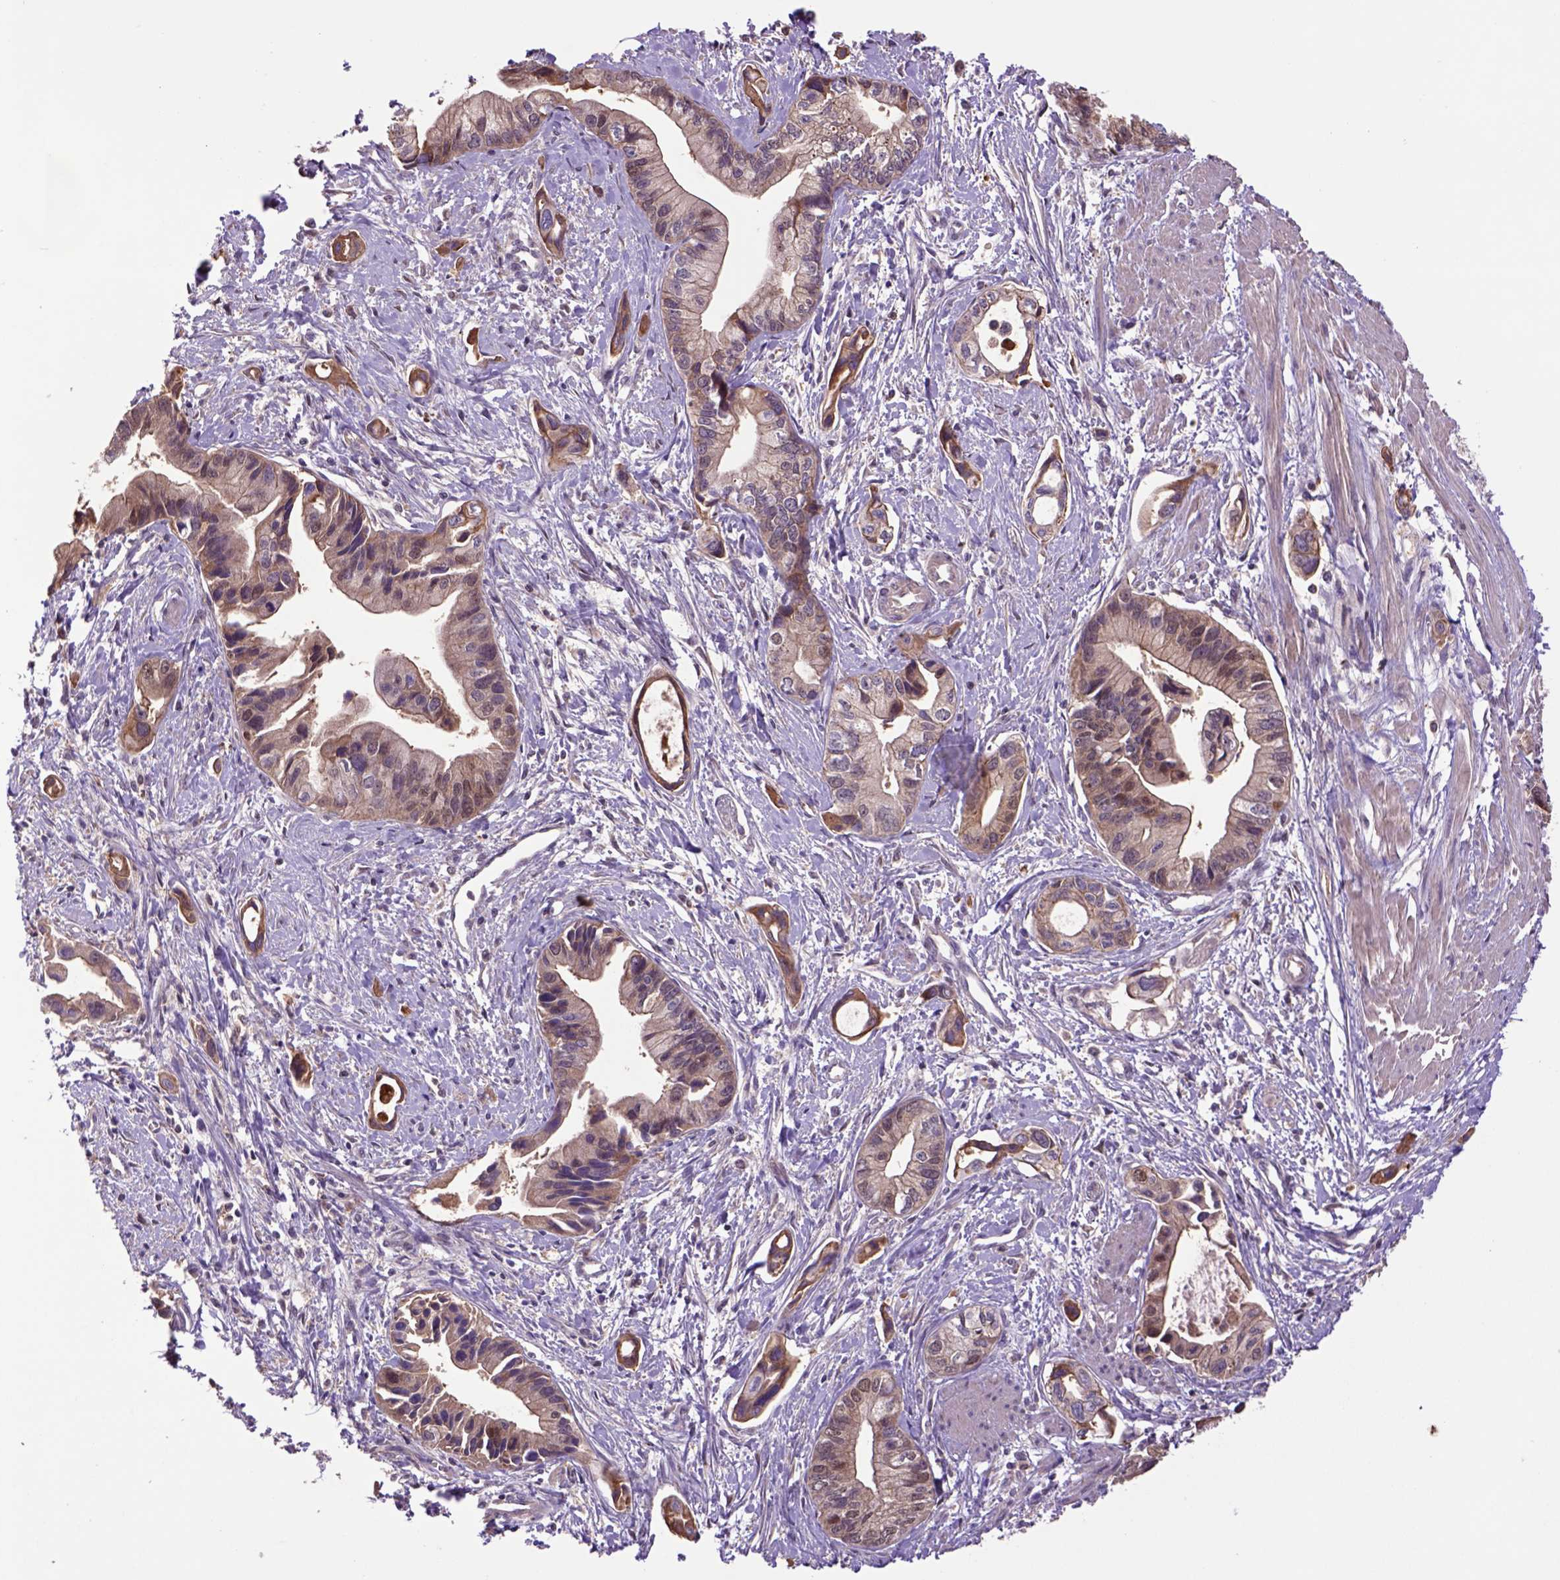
{"staining": {"intensity": "moderate", "quantity": ">75%", "location": "cytoplasmic/membranous"}, "tissue": "pancreatic cancer", "cell_type": "Tumor cells", "image_type": "cancer", "snomed": [{"axis": "morphology", "description": "Adenocarcinoma, NOS"}, {"axis": "topography", "description": "Pancreas"}], "caption": "A brown stain highlights moderate cytoplasmic/membranous staining of a protein in human pancreatic adenocarcinoma tumor cells.", "gene": "HSPBP1", "patient": {"sex": "female", "age": 61}}